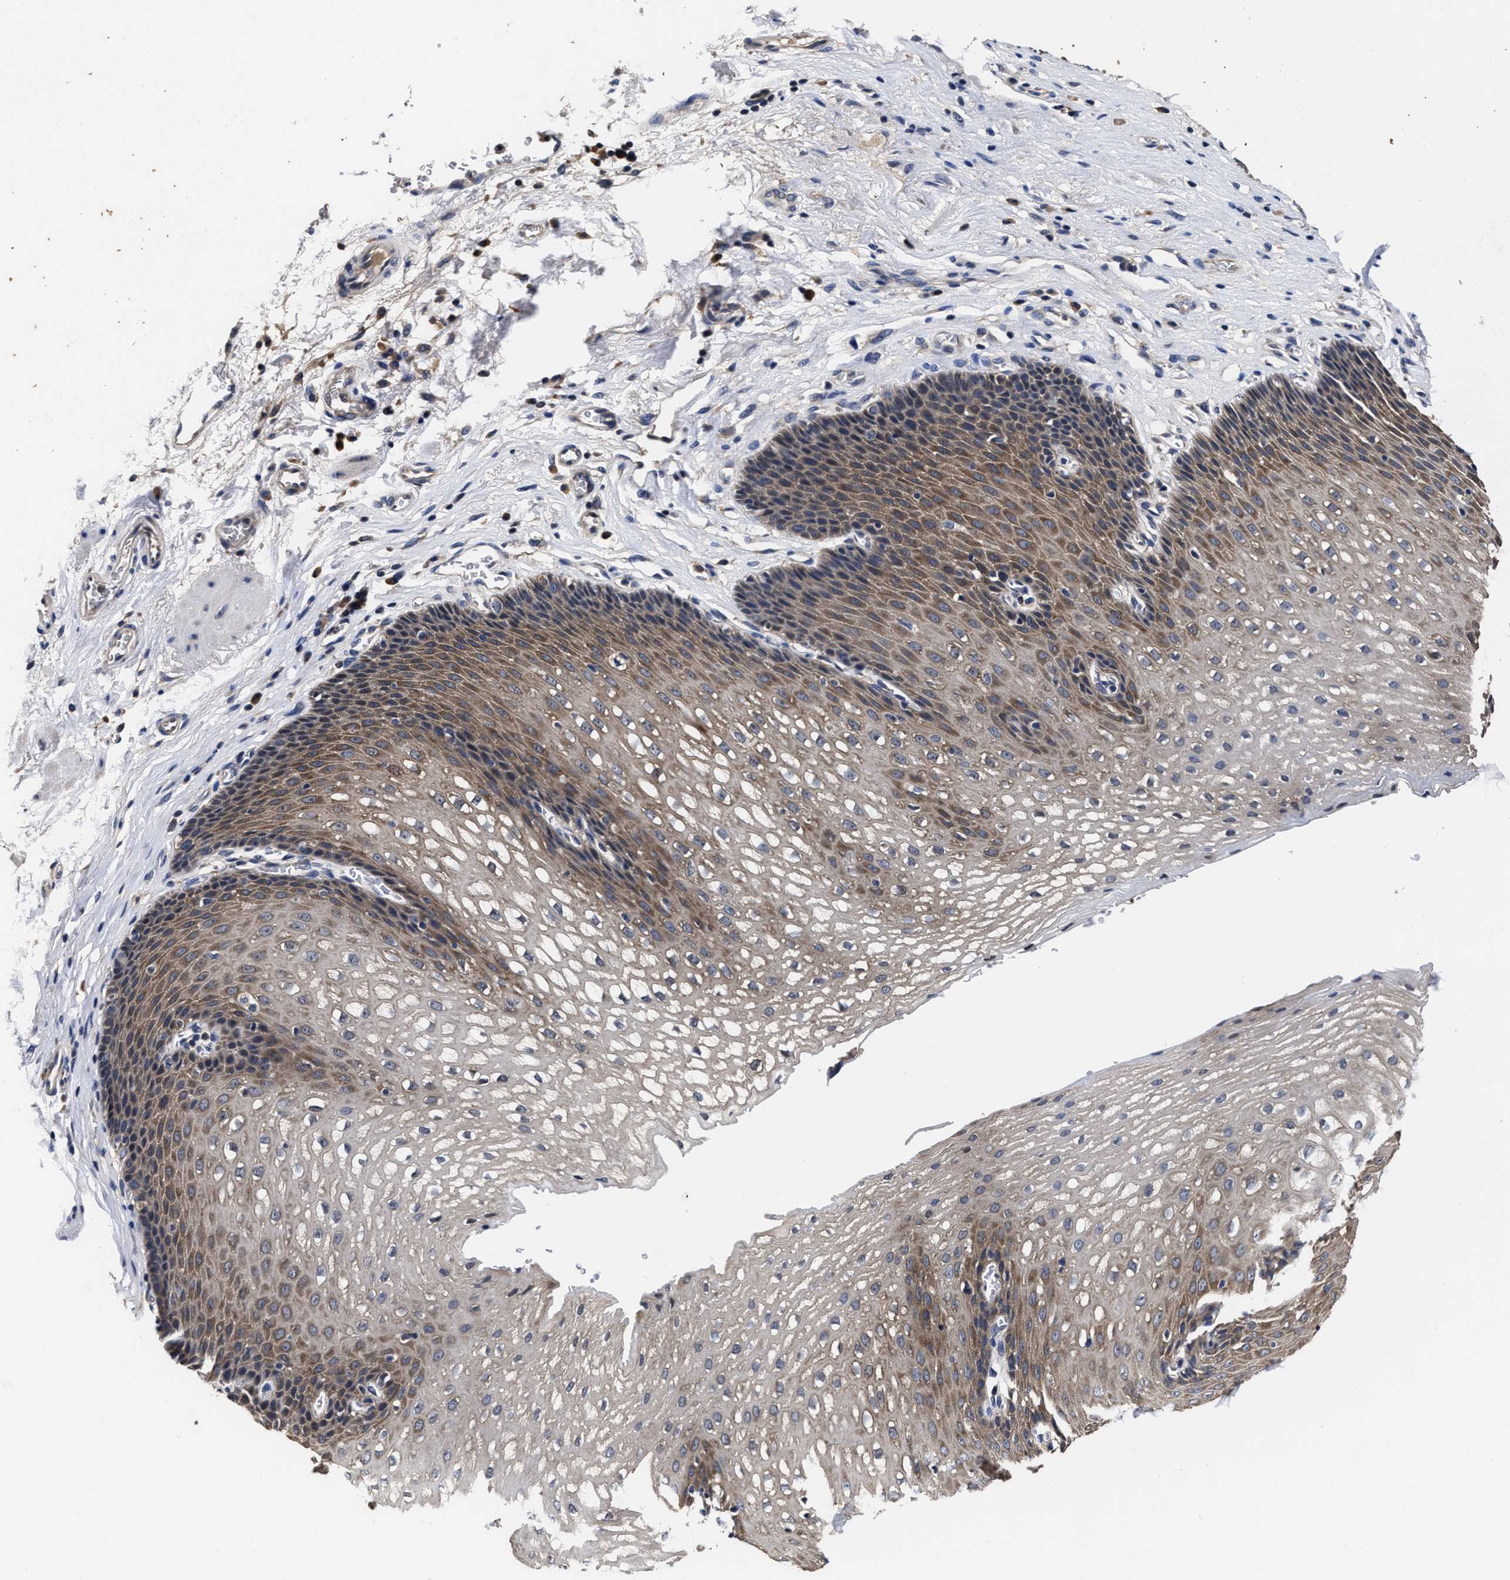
{"staining": {"intensity": "moderate", "quantity": ">75%", "location": "cytoplasmic/membranous"}, "tissue": "esophagus", "cell_type": "Squamous epithelial cells", "image_type": "normal", "snomed": [{"axis": "morphology", "description": "Normal tissue, NOS"}, {"axis": "topography", "description": "Esophagus"}], "caption": "A high-resolution histopathology image shows IHC staining of benign esophagus, which exhibits moderate cytoplasmic/membranous expression in approximately >75% of squamous epithelial cells.", "gene": "SOCS5", "patient": {"sex": "male", "age": 48}}